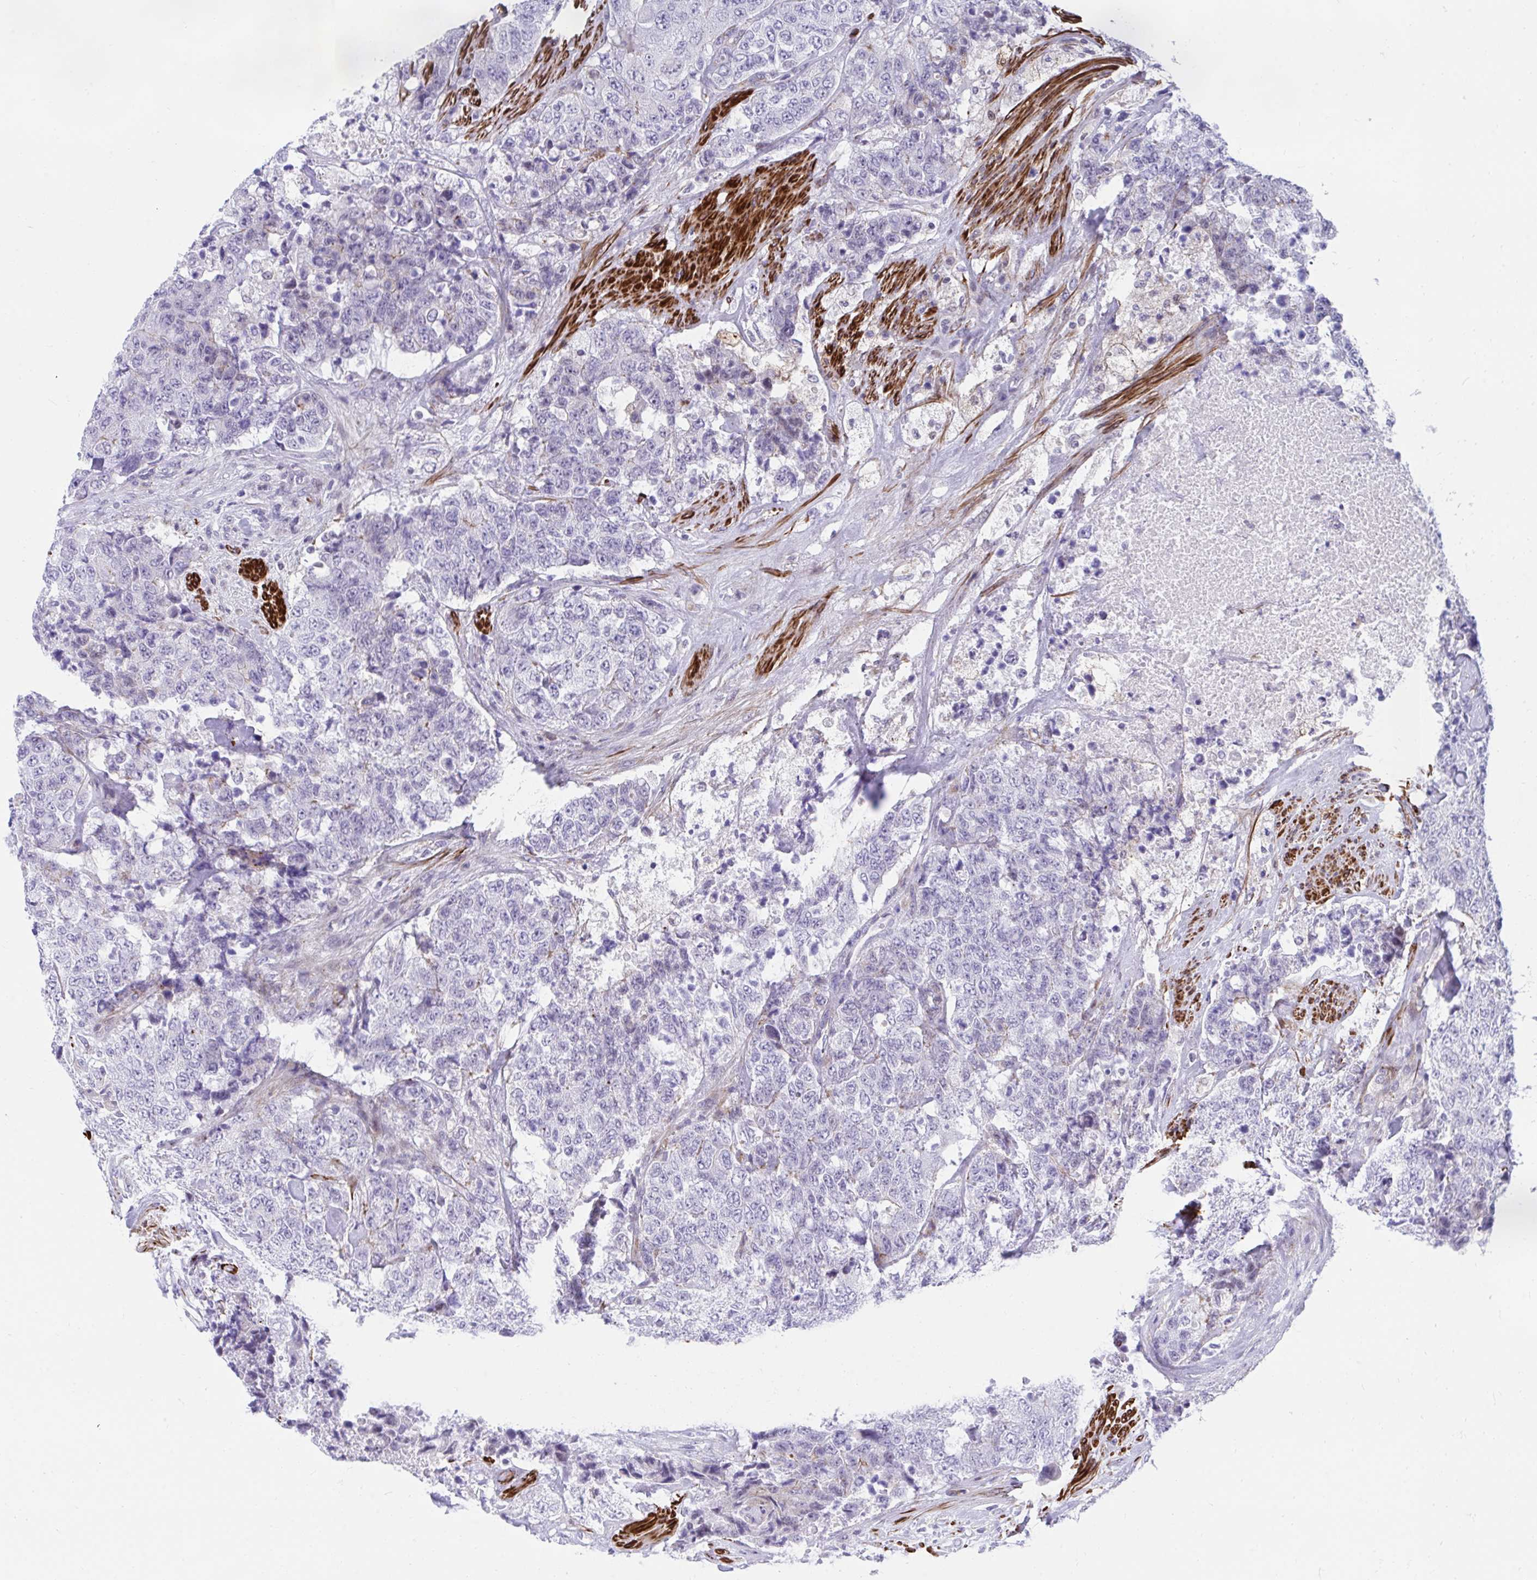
{"staining": {"intensity": "negative", "quantity": "none", "location": "none"}, "tissue": "urothelial cancer", "cell_type": "Tumor cells", "image_type": "cancer", "snomed": [{"axis": "morphology", "description": "Urothelial carcinoma, High grade"}, {"axis": "topography", "description": "Urinary bladder"}], "caption": "Tumor cells are negative for protein expression in human urothelial cancer.", "gene": "CSTB", "patient": {"sex": "female", "age": 78}}